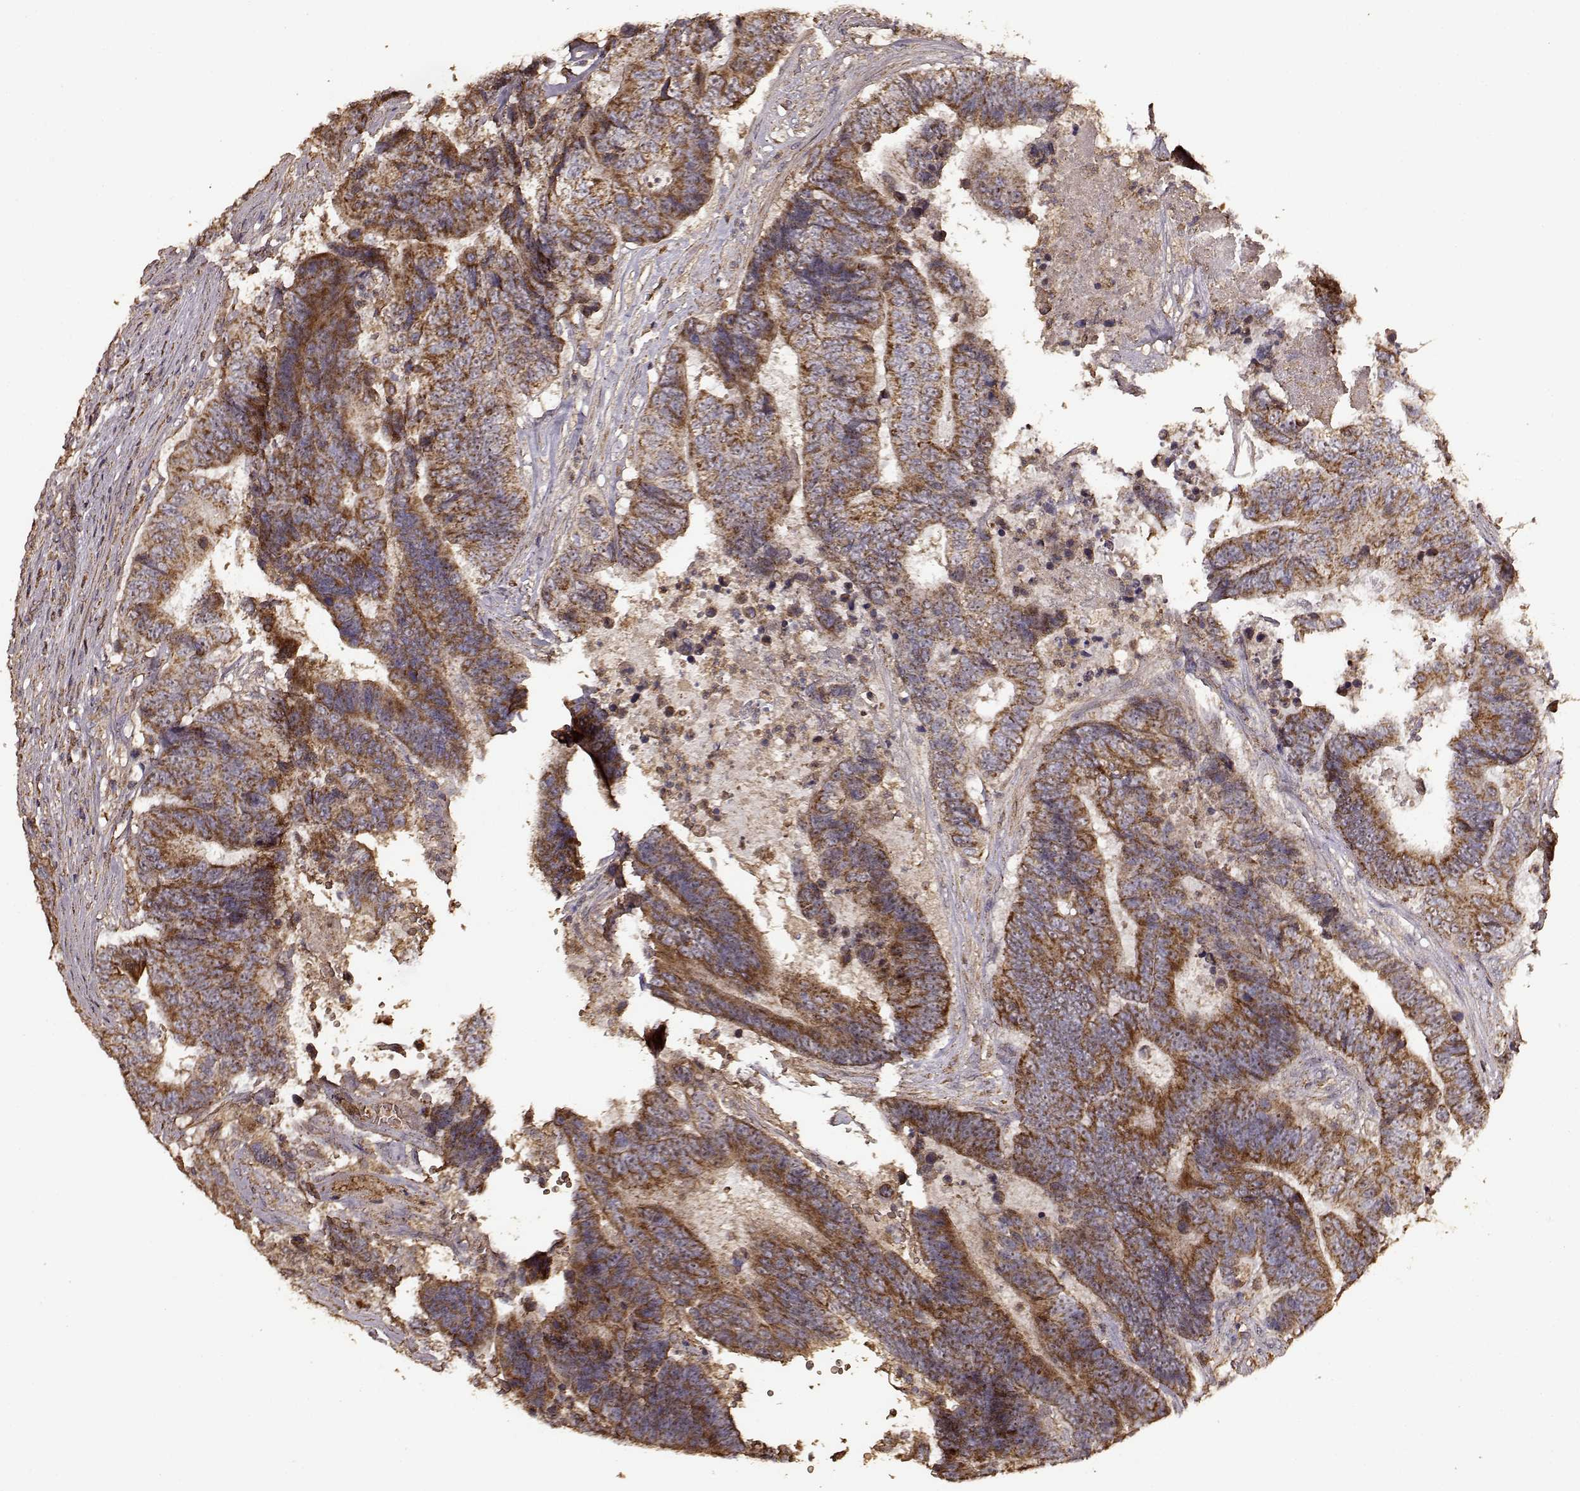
{"staining": {"intensity": "strong", "quantity": ">75%", "location": "cytoplasmic/membranous"}, "tissue": "colorectal cancer", "cell_type": "Tumor cells", "image_type": "cancer", "snomed": [{"axis": "morphology", "description": "Adenocarcinoma, NOS"}, {"axis": "topography", "description": "Colon"}], "caption": "Adenocarcinoma (colorectal) was stained to show a protein in brown. There is high levels of strong cytoplasmic/membranous expression in approximately >75% of tumor cells.", "gene": "PTGES2", "patient": {"sex": "female", "age": 48}}